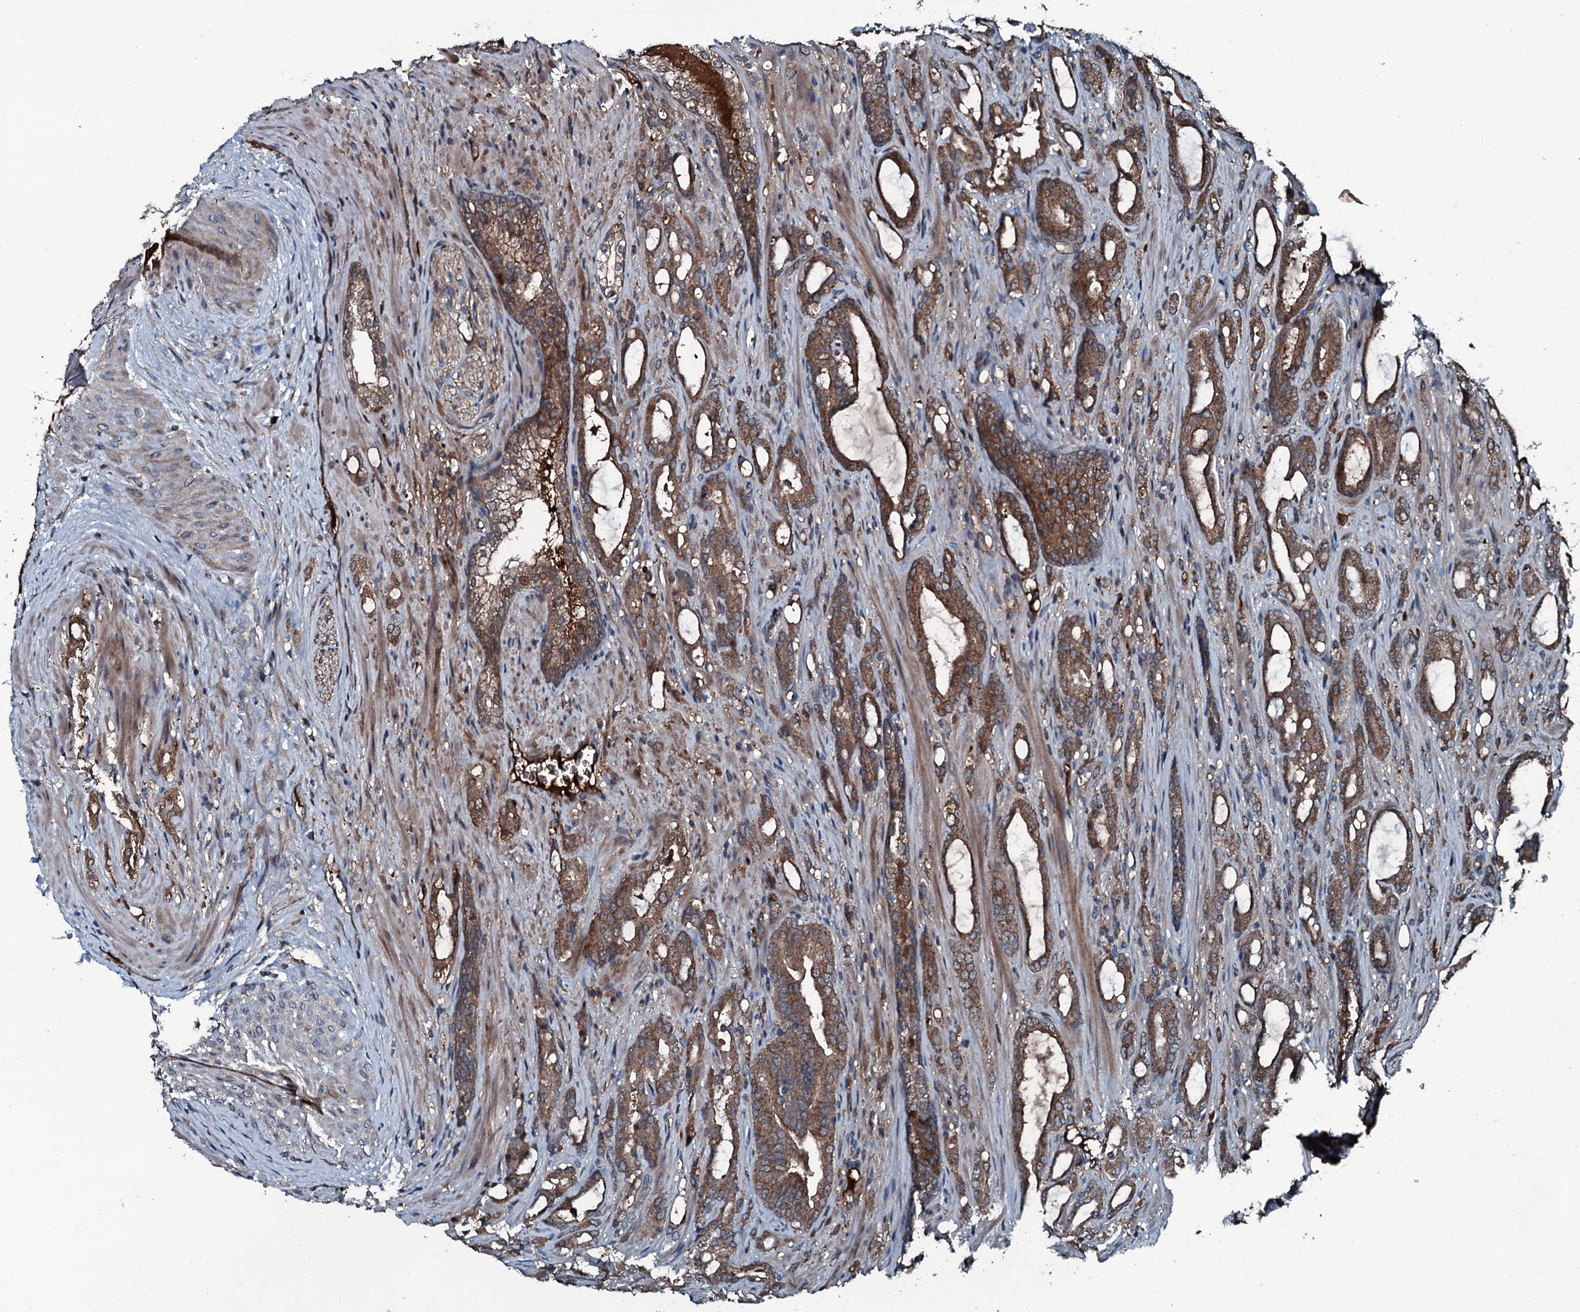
{"staining": {"intensity": "moderate", "quantity": ">75%", "location": "cytoplasmic/membranous"}, "tissue": "prostate cancer", "cell_type": "Tumor cells", "image_type": "cancer", "snomed": [{"axis": "morphology", "description": "Adenocarcinoma, High grade"}, {"axis": "topography", "description": "Prostate"}], "caption": "IHC image of neoplastic tissue: prostate high-grade adenocarcinoma stained using immunohistochemistry (IHC) demonstrates medium levels of moderate protein expression localized specifically in the cytoplasmic/membranous of tumor cells, appearing as a cytoplasmic/membranous brown color.", "gene": "TRIM7", "patient": {"sex": "male", "age": 72}}